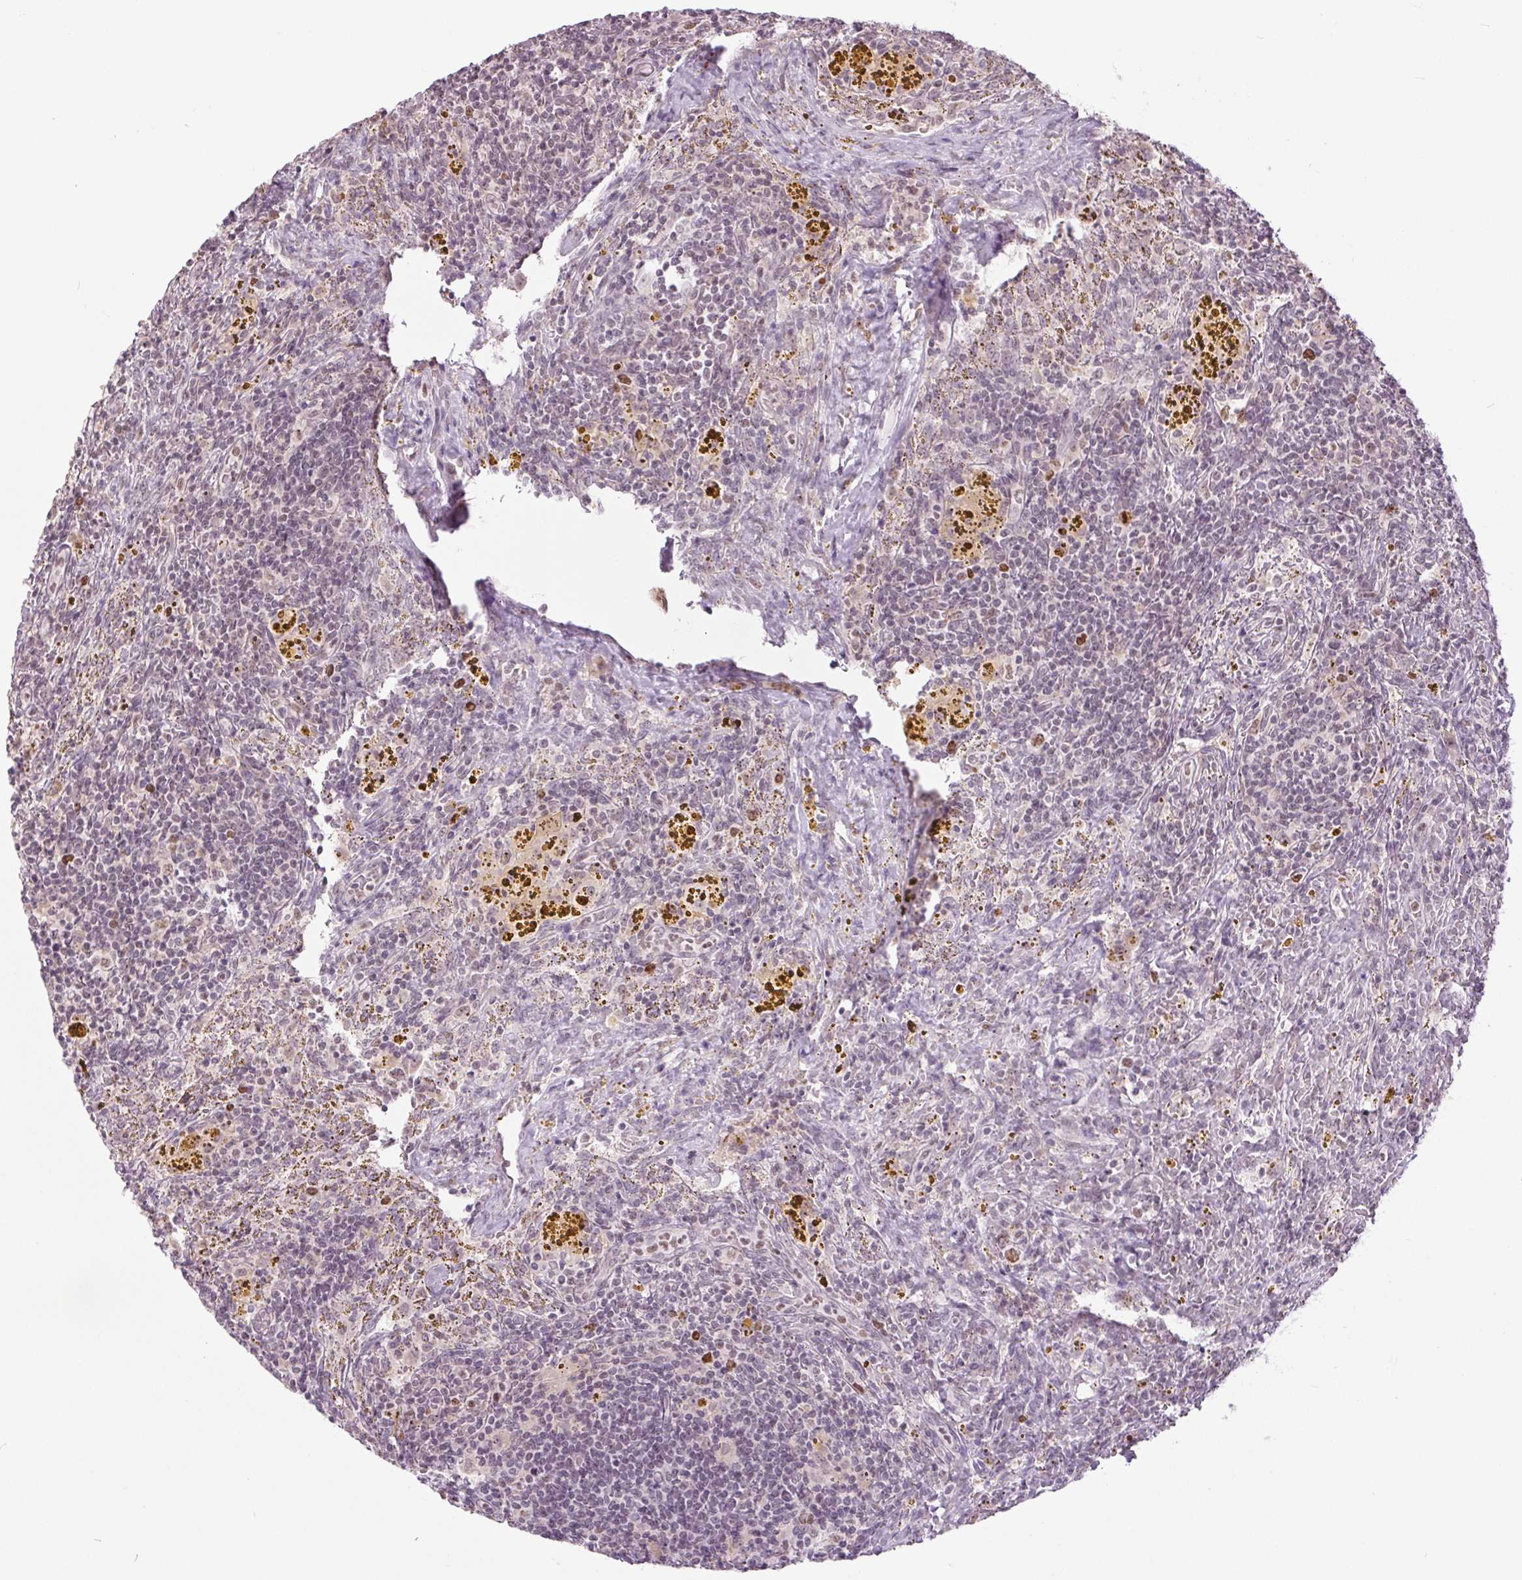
{"staining": {"intensity": "negative", "quantity": "none", "location": "none"}, "tissue": "lymphoma", "cell_type": "Tumor cells", "image_type": "cancer", "snomed": [{"axis": "morphology", "description": "Malignant lymphoma, non-Hodgkin's type, Low grade"}, {"axis": "topography", "description": "Spleen"}], "caption": "The IHC image has no significant positivity in tumor cells of lymphoma tissue. Brightfield microscopy of immunohistochemistry stained with DAB (3,3'-diaminobenzidine) (brown) and hematoxylin (blue), captured at high magnification.", "gene": "SMIM6", "patient": {"sex": "female", "age": 70}}